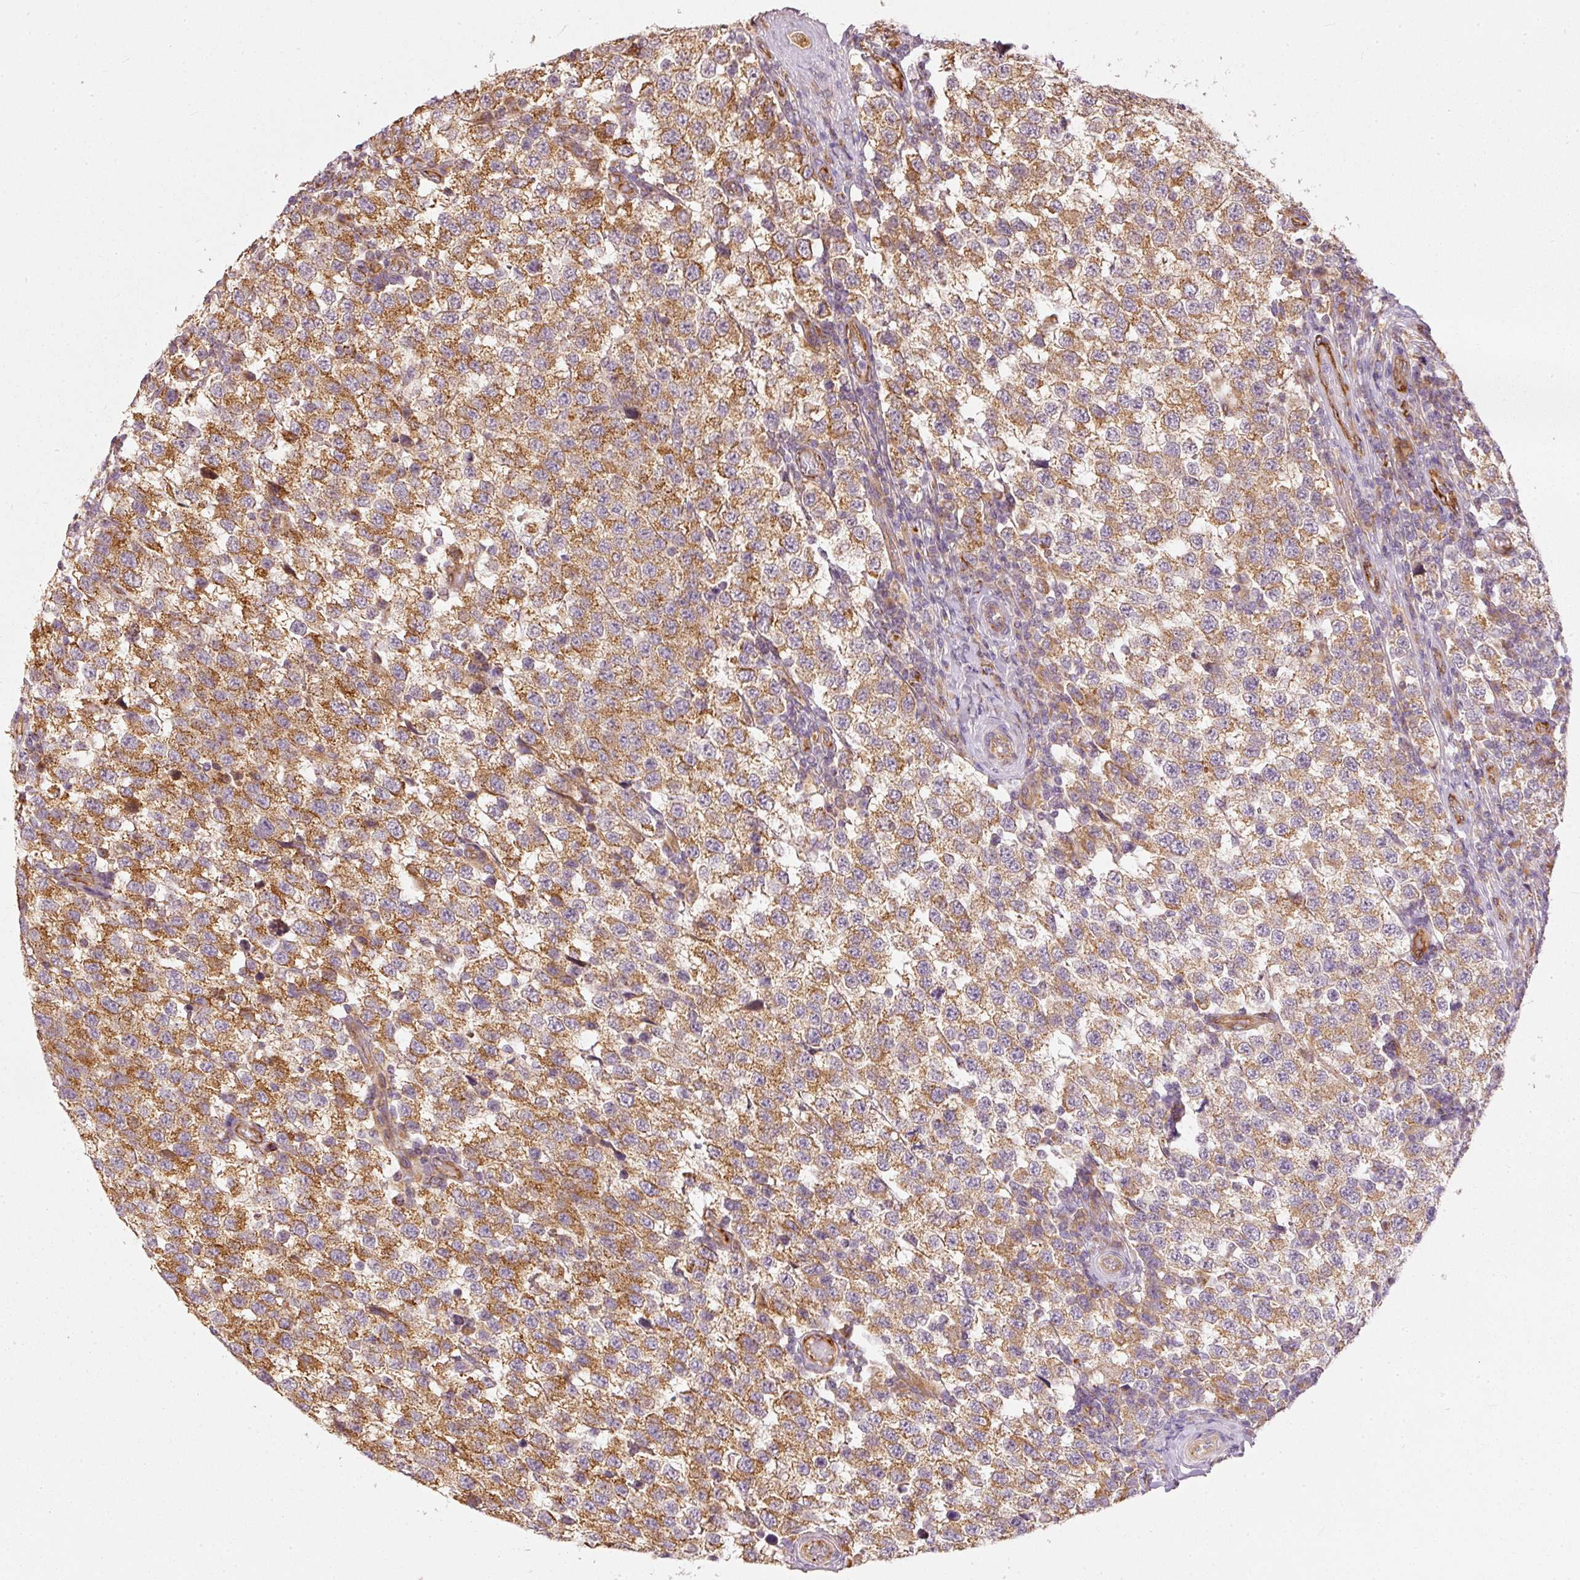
{"staining": {"intensity": "moderate", "quantity": ">75%", "location": "cytoplasmic/membranous"}, "tissue": "testis cancer", "cell_type": "Tumor cells", "image_type": "cancer", "snomed": [{"axis": "morphology", "description": "Seminoma, NOS"}, {"axis": "topography", "description": "Testis"}], "caption": "Moderate cytoplasmic/membranous positivity for a protein is seen in about >75% of tumor cells of testis seminoma using immunohistochemistry.", "gene": "MTHFD1L", "patient": {"sex": "male", "age": 34}}